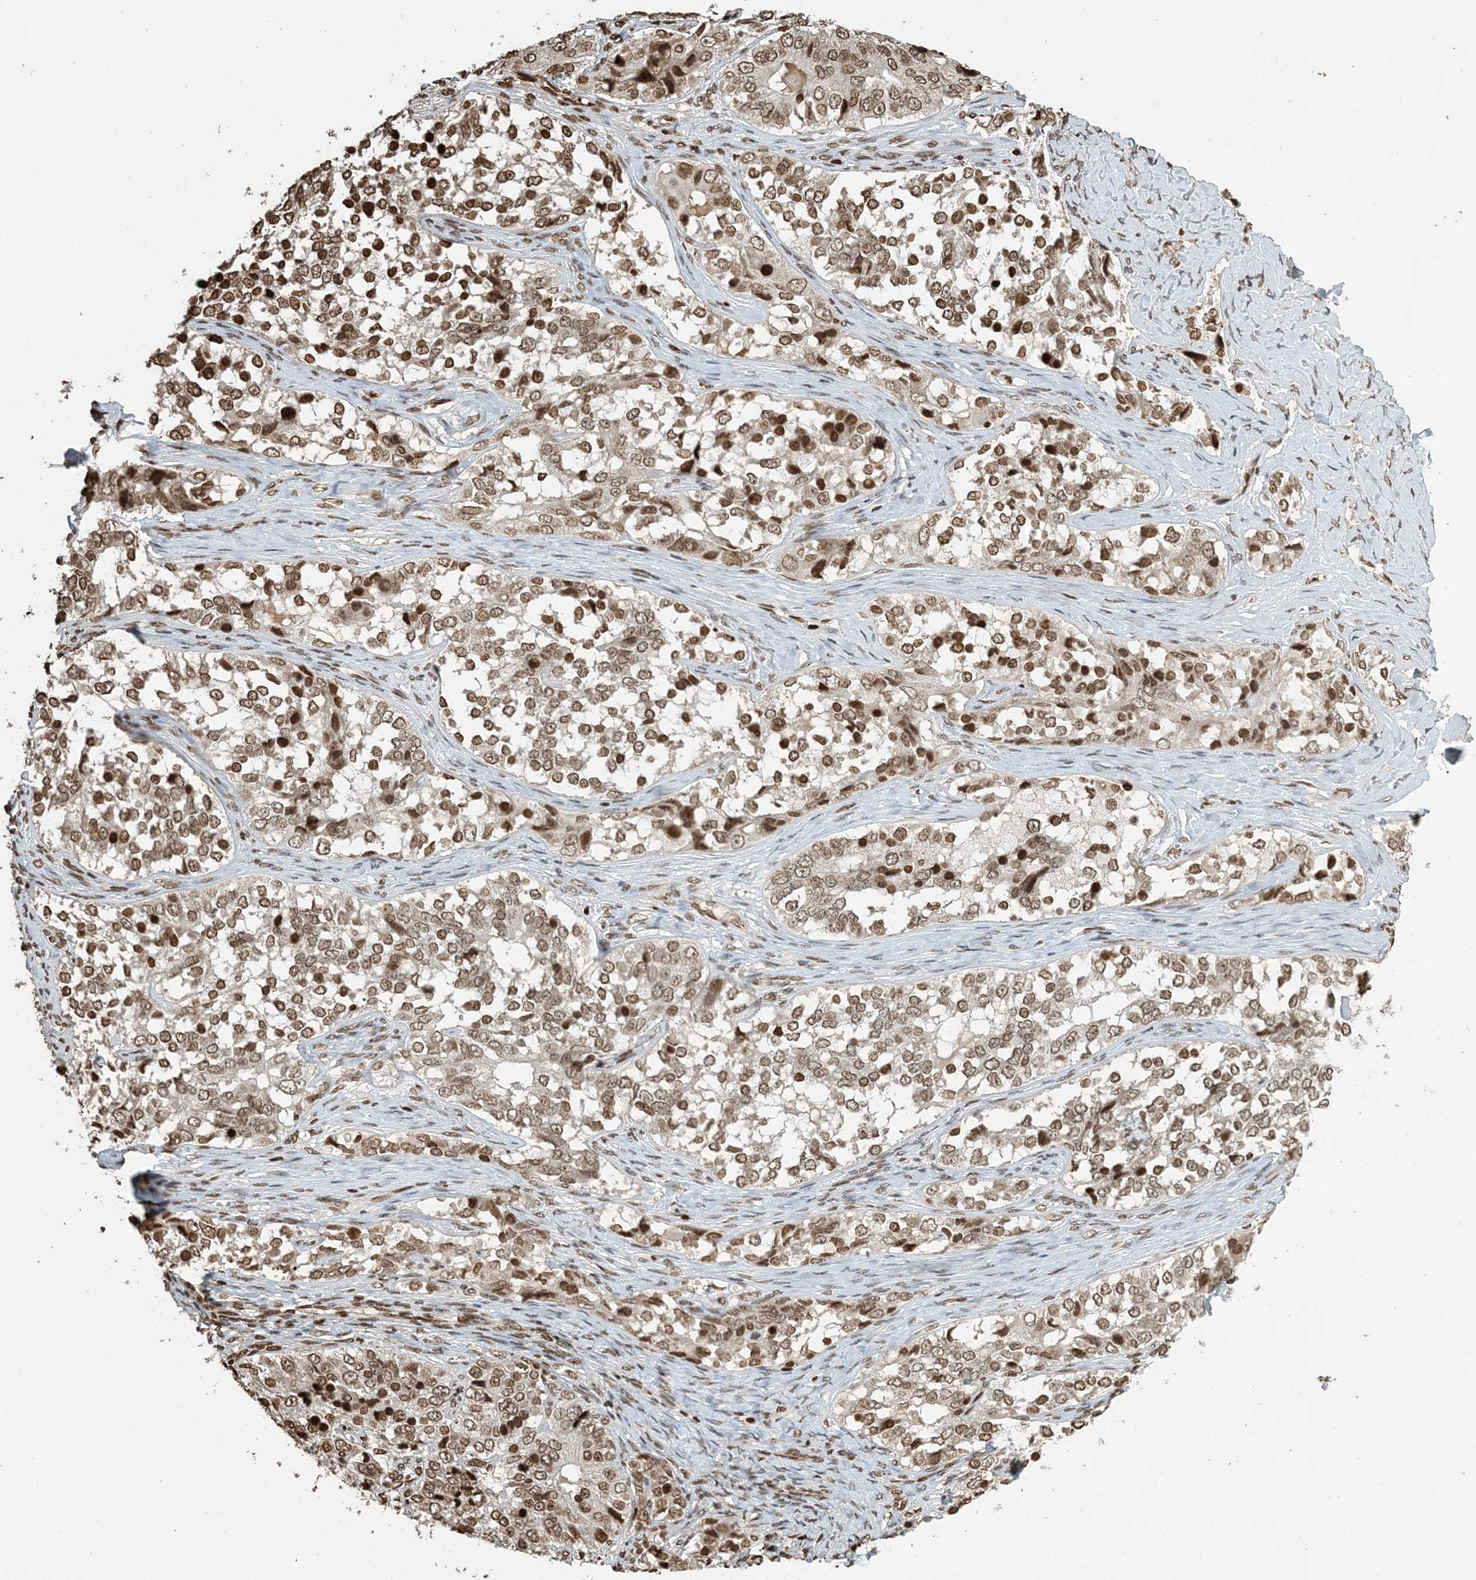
{"staining": {"intensity": "moderate", "quantity": ">75%", "location": "nuclear"}, "tissue": "ovarian cancer", "cell_type": "Tumor cells", "image_type": "cancer", "snomed": [{"axis": "morphology", "description": "Carcinoma, endometroid"}, {"axis": "topography", "description": "Ovary"}], "caption": "Protein expression analysis of endometroid carcinoma (ovarian) shows moderate nuclear staining in approximately >75% of tumor cells.", "gene": "H3-3B", "patient": {"sex": "female", "age": 51}}